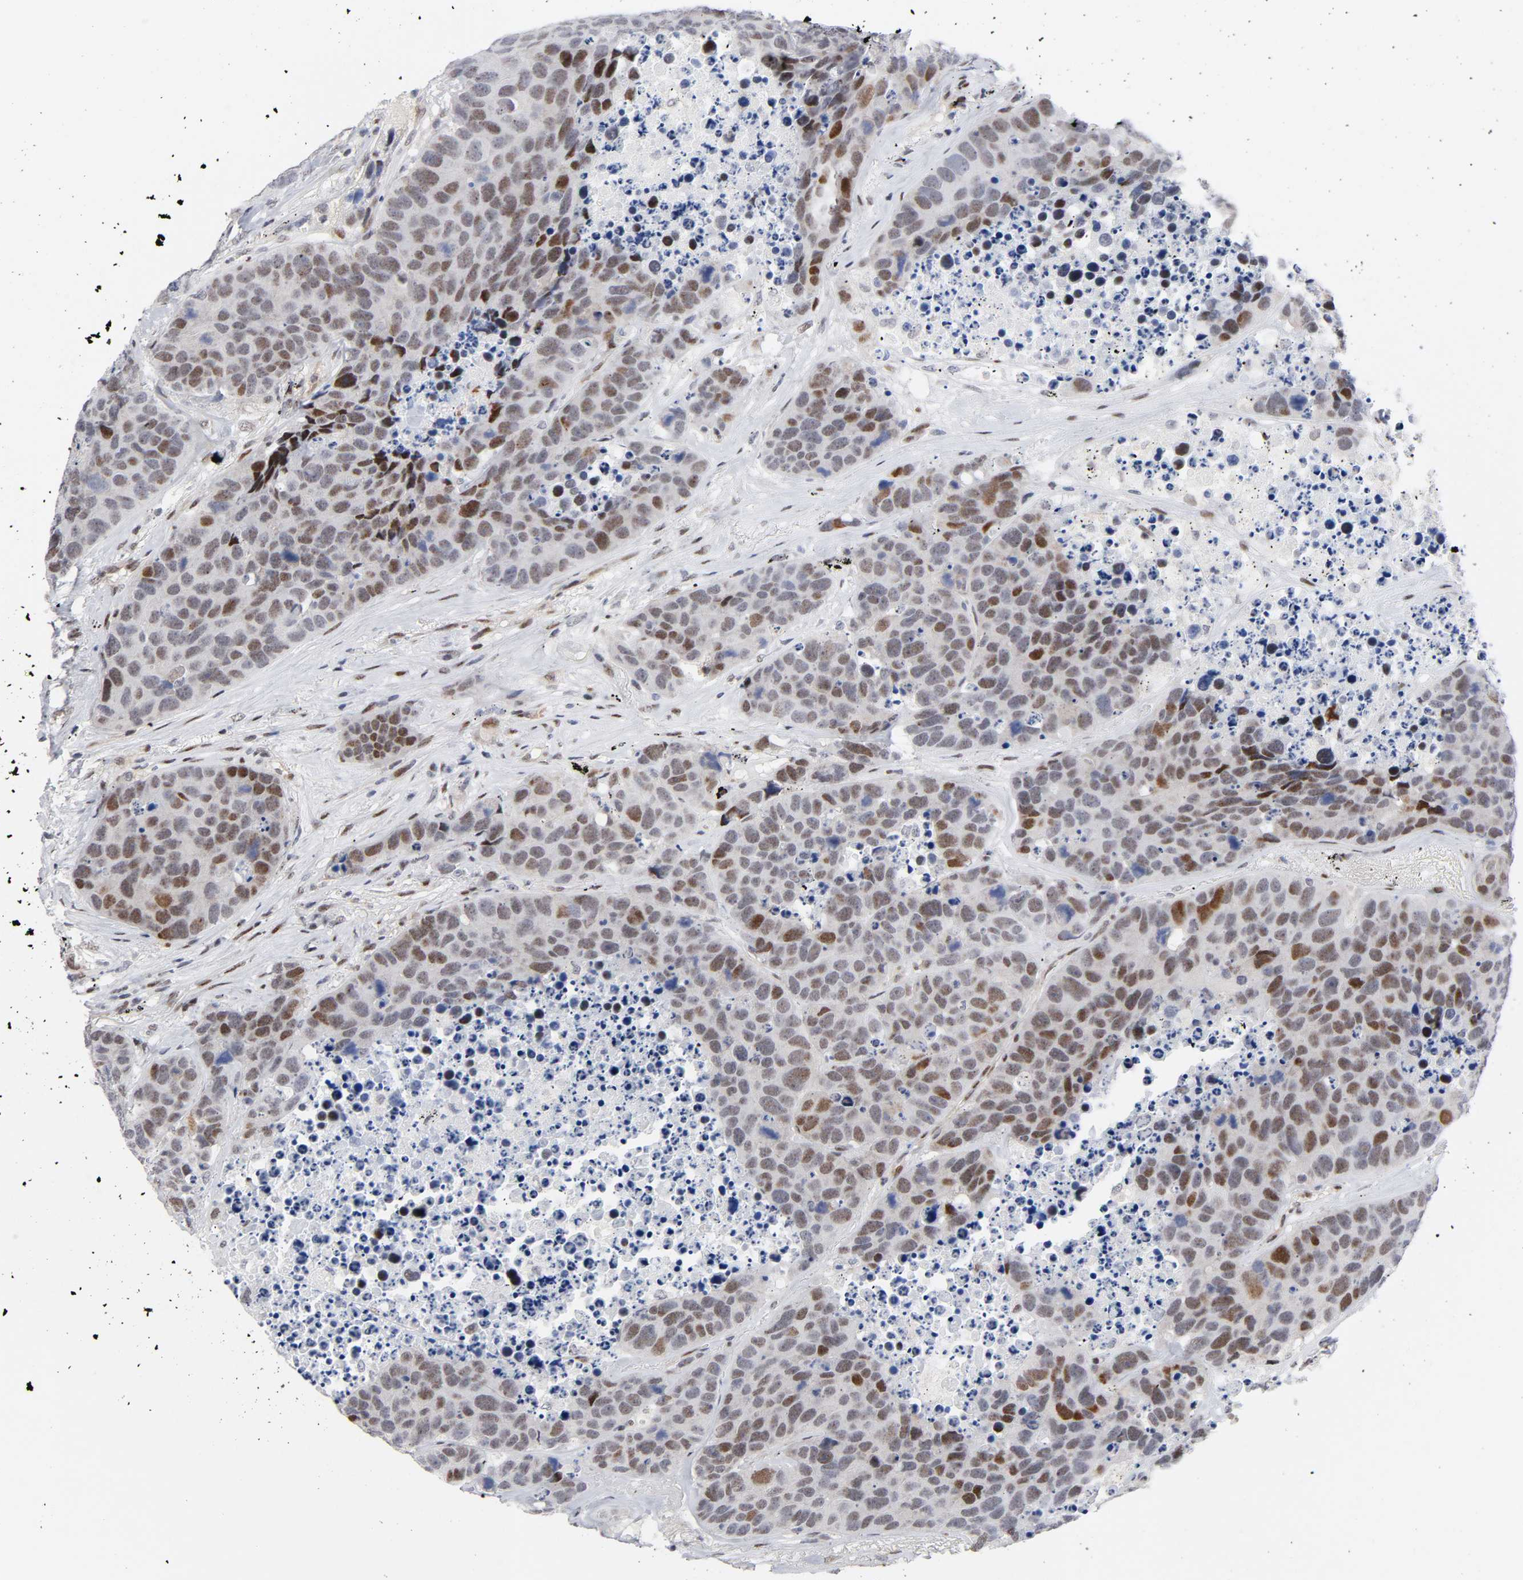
{"staining": {"intensity": "moderate", "quantity": "<25%", "location": "nuclear"}, "tissue": "carcinoid", "cell_type": "Tumor cells", "image_type": "cancer", "snomed": [{"axis": "morphology", "description": "Carcinoid, malignant, NOS"}, {"axis": "topography", "description": "Lung"}], "caption": "This is a photomicrograph of immunohistochemistry (IHC) staining of carcinoid (malignant), which shows moderate staining in the nuclear of tumor cells.", "gene": "STK38", "patient": {"sex": "male", "age": 60}}